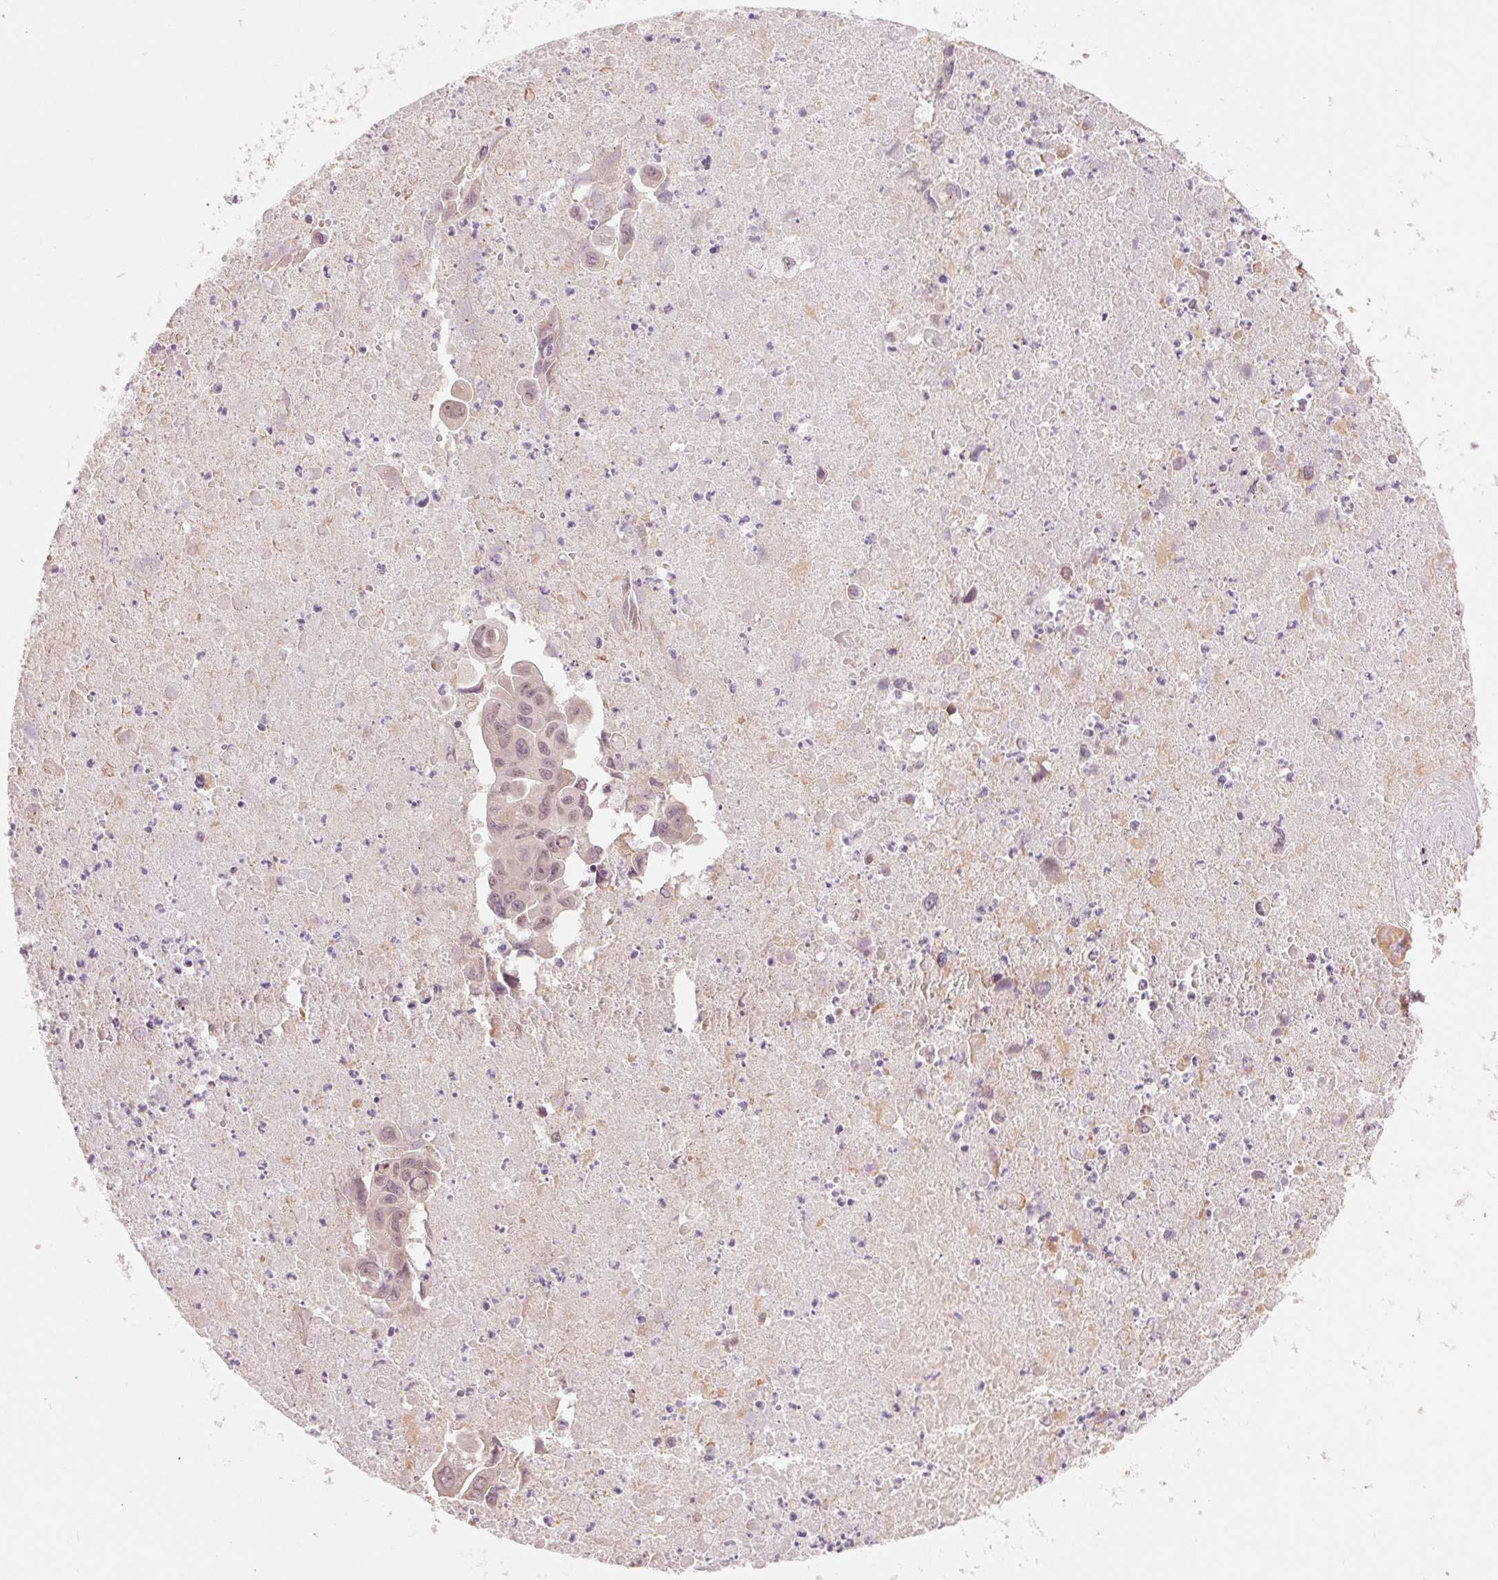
{"staining": {"intensity": "weak", "quantity": "25%-75%", "location": "nuclear"}, "tissue": "lung cancer", "cell_type": "Tumor cells", "image_type": "cancer", "snomed": [{"axis": "morphology", "description": "Adenocarcinoma, NOS"}, {"axis": "topography", "description": "Lymph node"}, {"axis": "topography", "description": "Lung"}], "caption": "Human adenocarcinoma (lung) stained with a brown dye demonstrates weak nuclear positive staining in approximately 25%-75% of tumor cells.", "gene": "ERI3", "patient": {"sex": "male", "age": 64}}